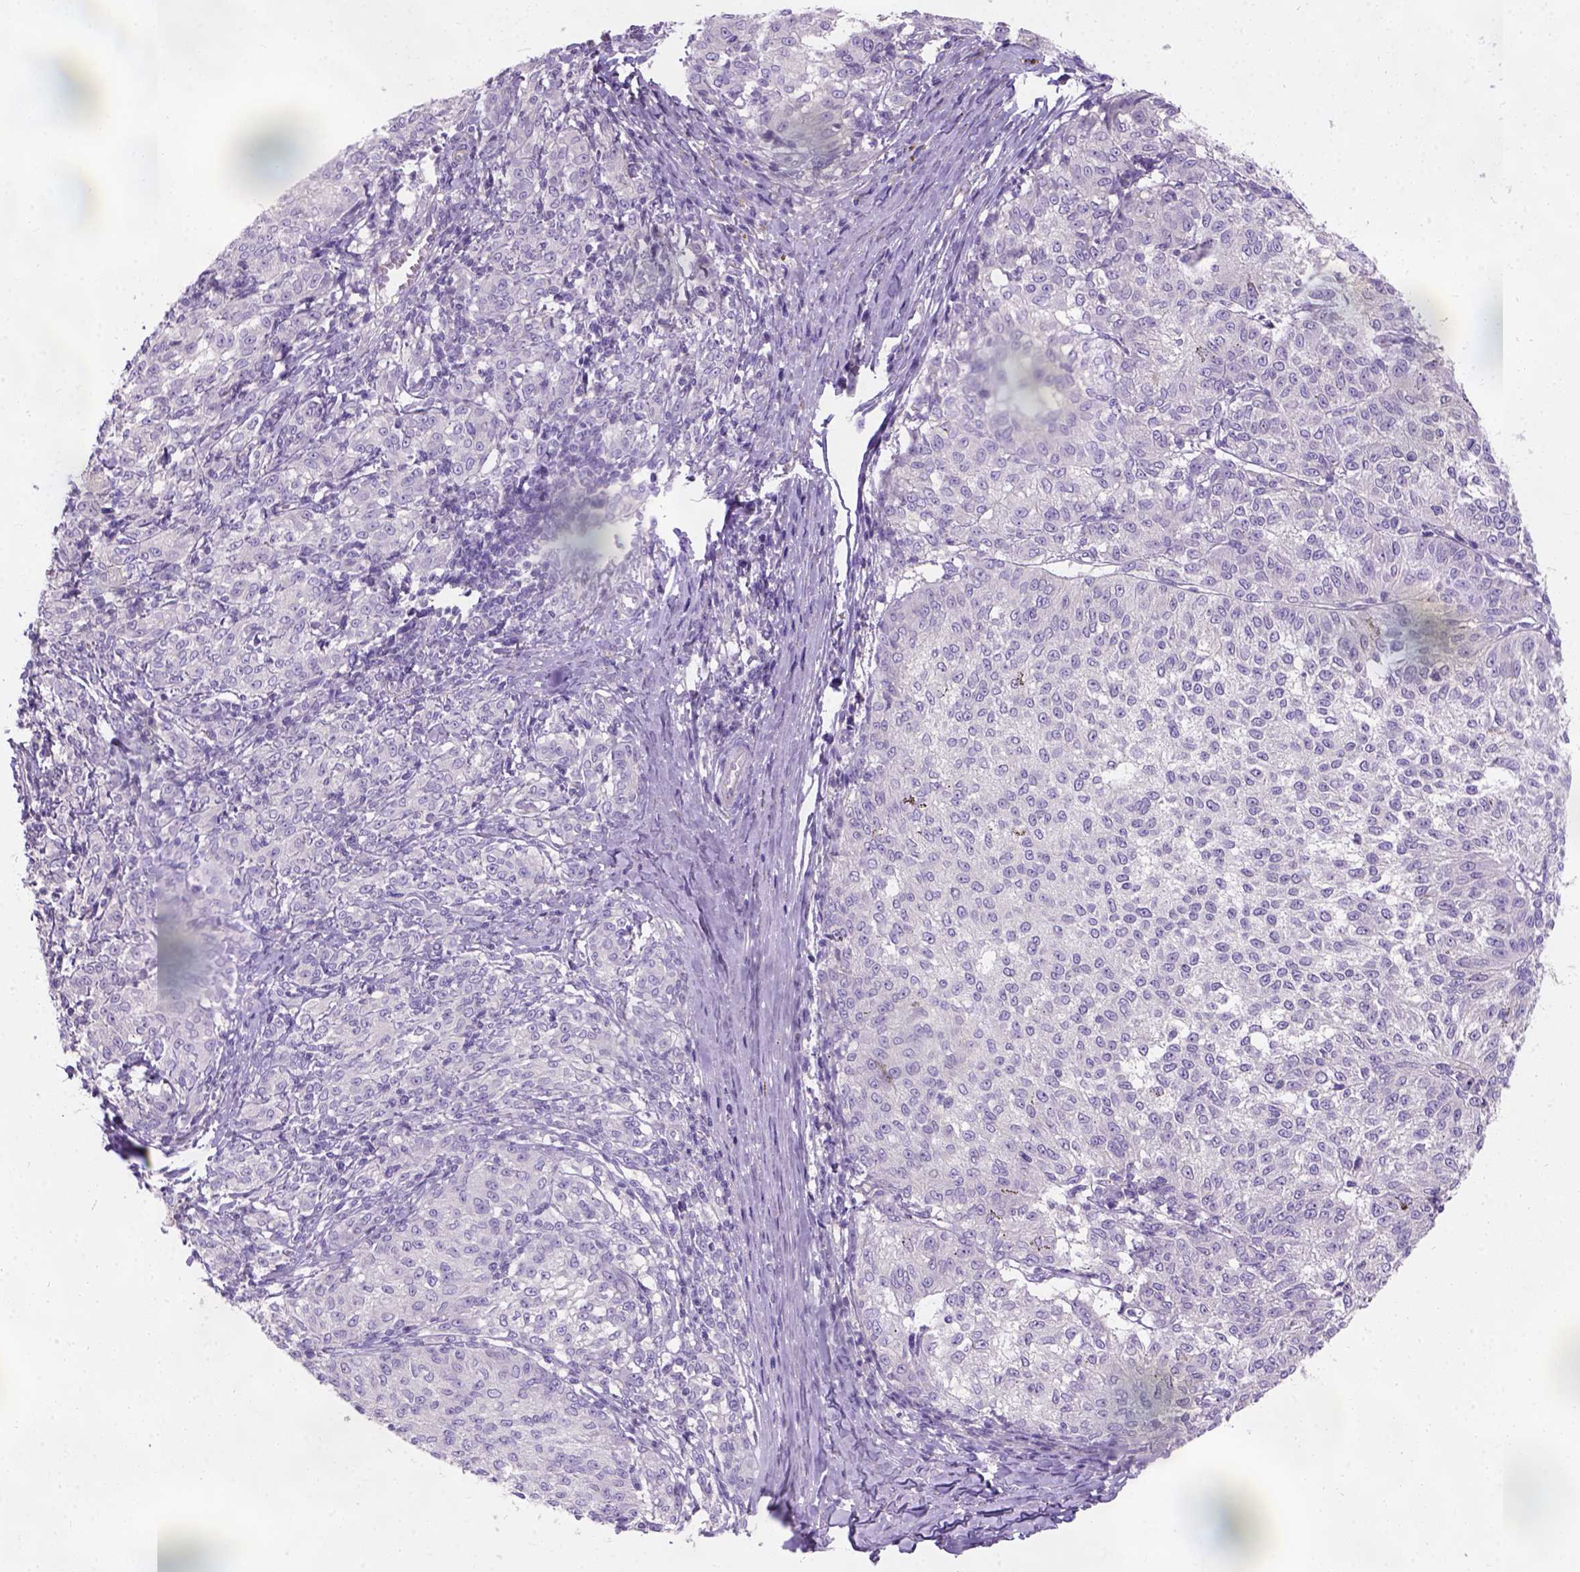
{"staining": {"intensity": "negative", "quantity": "none", "location": "none"}, "tissue": "melanoma", "cell_type": "Tumor cells", "image_type": "cancer", "snomed": [{"axis": "morphology", "description": "Malignant melanoma, NOS"}, {"axis": "topography", "description": "Skin"}], "caption": "Immunohistochemistry of melanoma exhibits no staining in tumor cells.", "gene": "C20orf144", "patient": {"sex": "female", "age": 72}}